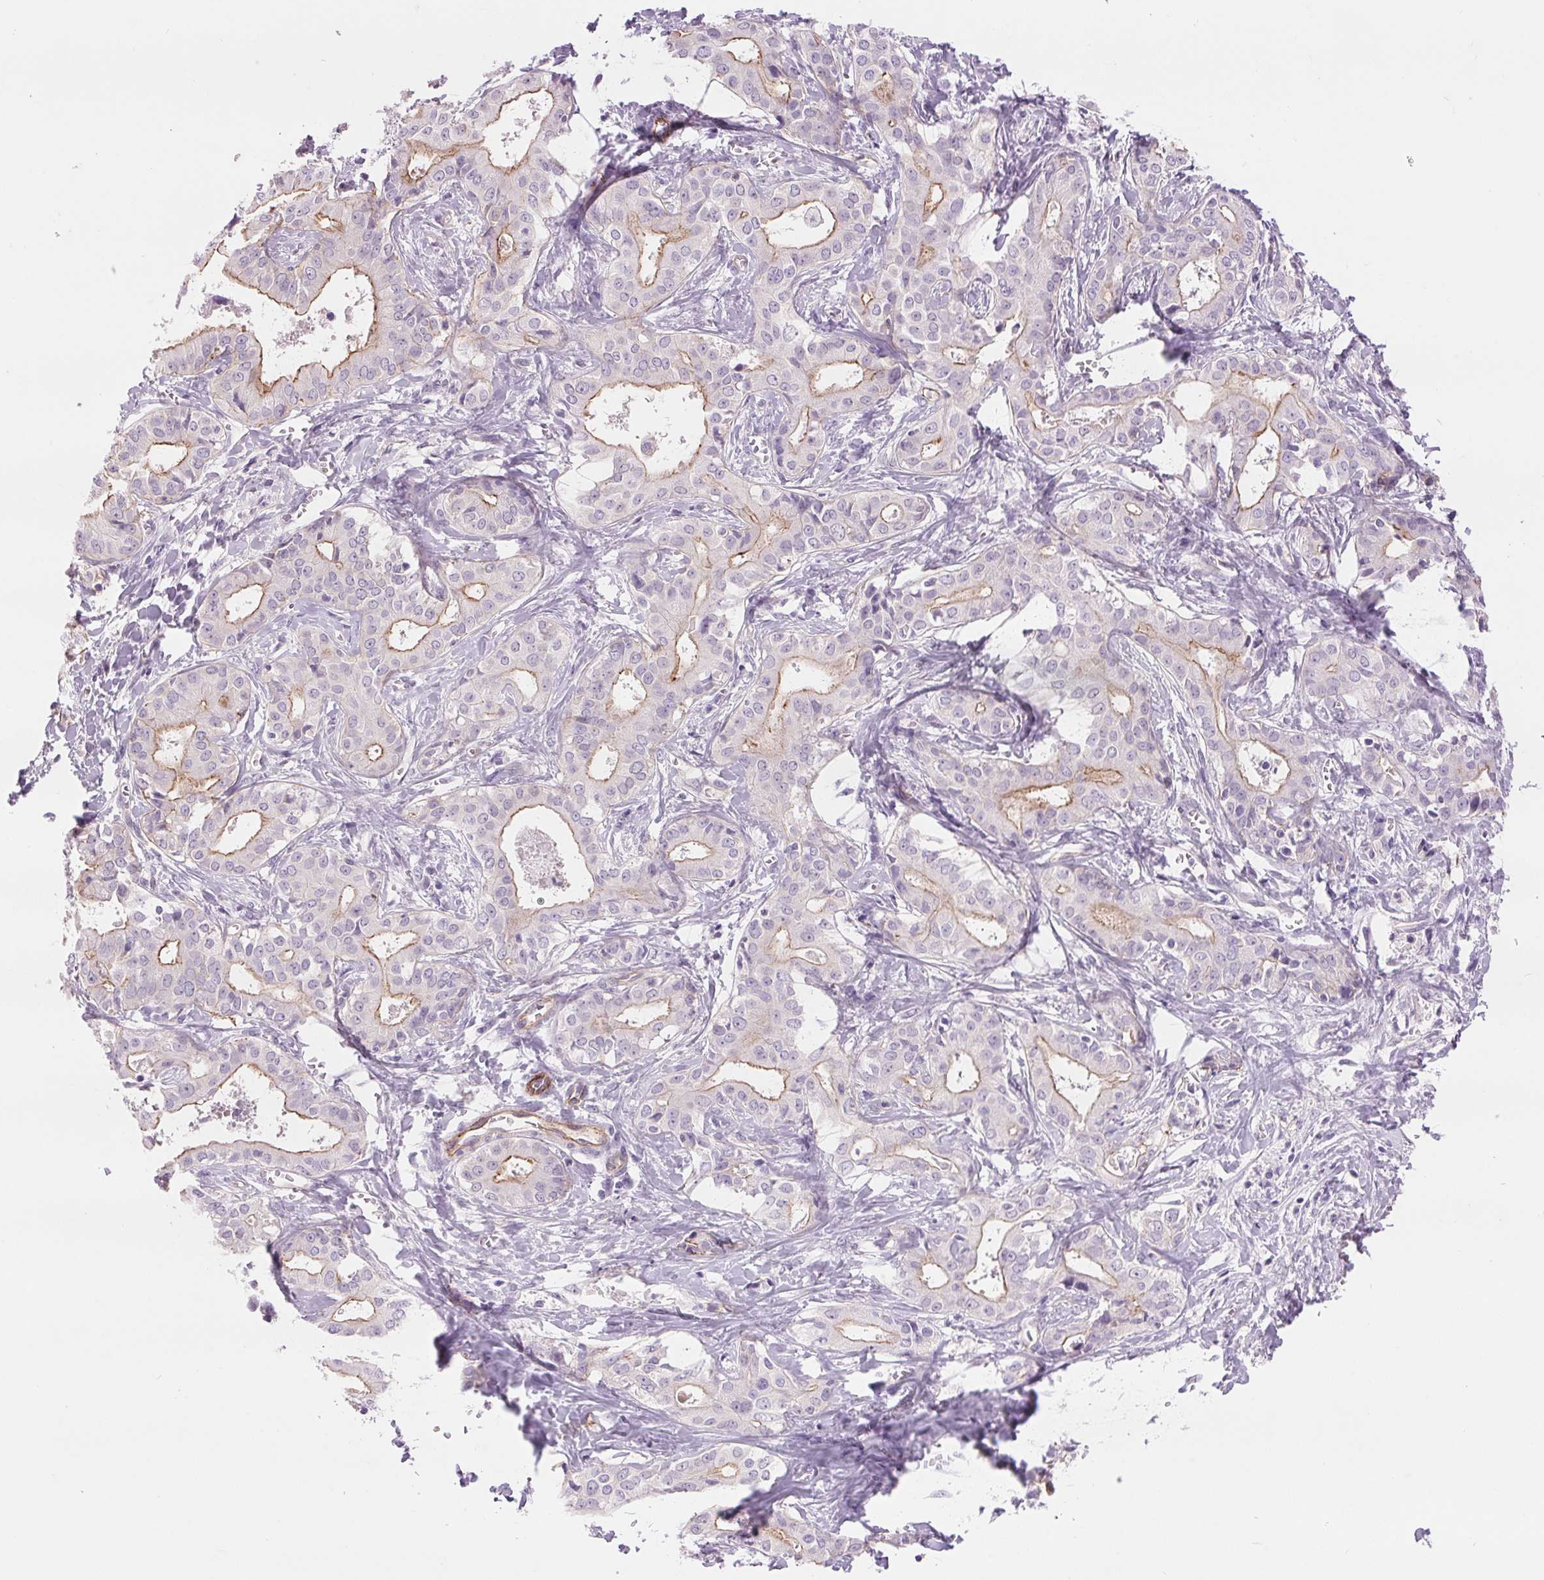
{"staining": {"intensity": "weak", "quantity": "25%-75%", "location": "cytoplasmic/membranous"}, "tissue": "liver cancer", "cell_type": "Tumor cells", "image_type": "cancer", "snomed": [{"axis": "morphology", "description": "Cholangiocarcinoma"}, {"axis": "topography", "description": "Liver"}], "caption": "A brown stain highlights weak cytoplasmic/membranous positivity of a protein in human liver cancer (cholangiocarcinoma) tumor cells. Nuclei are stained in blue.", "gene": "DIXDC1", "patient": {"sex": "female", "age": 65}}